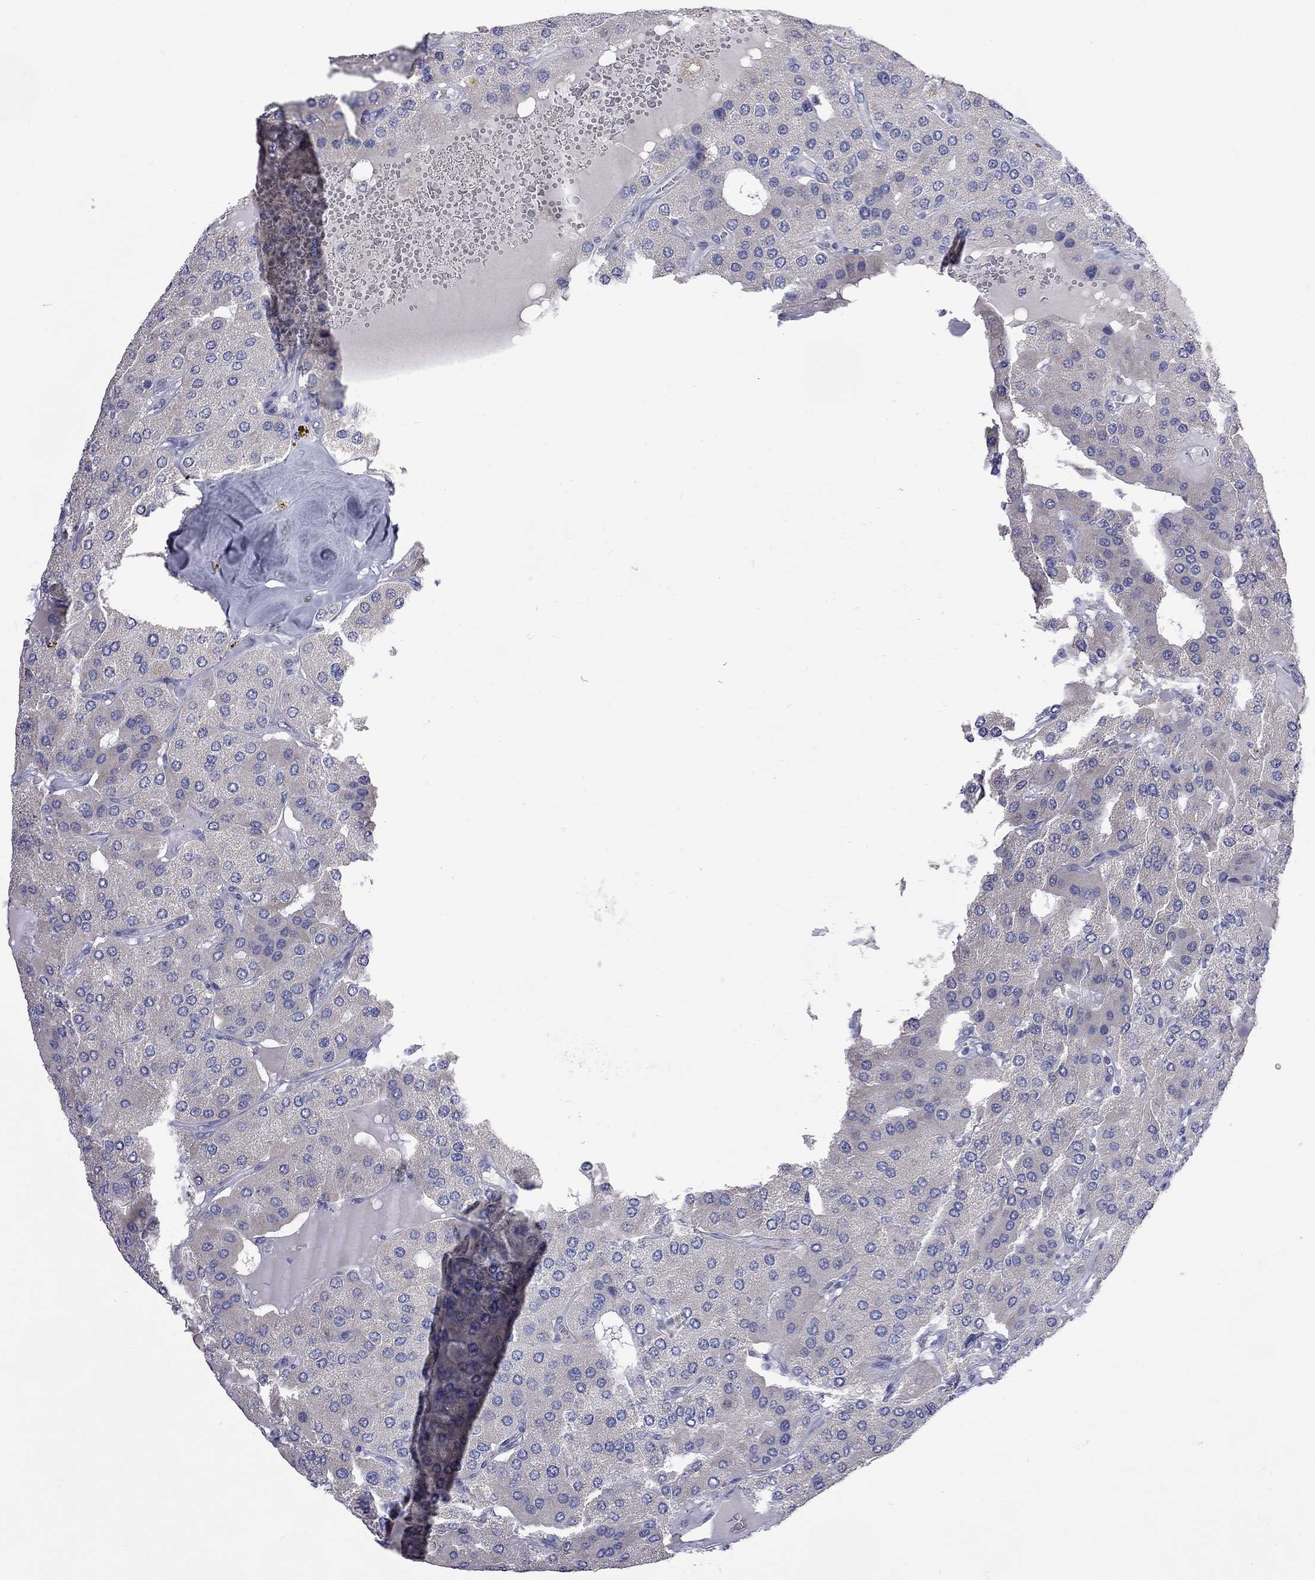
{"staining": {"intensity": "negative", "quantity": "none", "location": "none"}, "tissue": "parathyroid gland", "cell_type": "Glandular cells", "image_type": "normal", "snomed": [{"axis": "morphology", "description": "Normal tissue, NOS"}, {"axis": "morphology", "description": "Adenoma, NOS"}, {"axis": "topography", "description": "Parathyroid gland"}], "caption": "Glandular cells are negative for protein expression in benign human parathyroid gland. (DAB immunohistochemistry, high magnification).", "gene": "KCND2", "patient": {"sex": "female", "age": 86}}